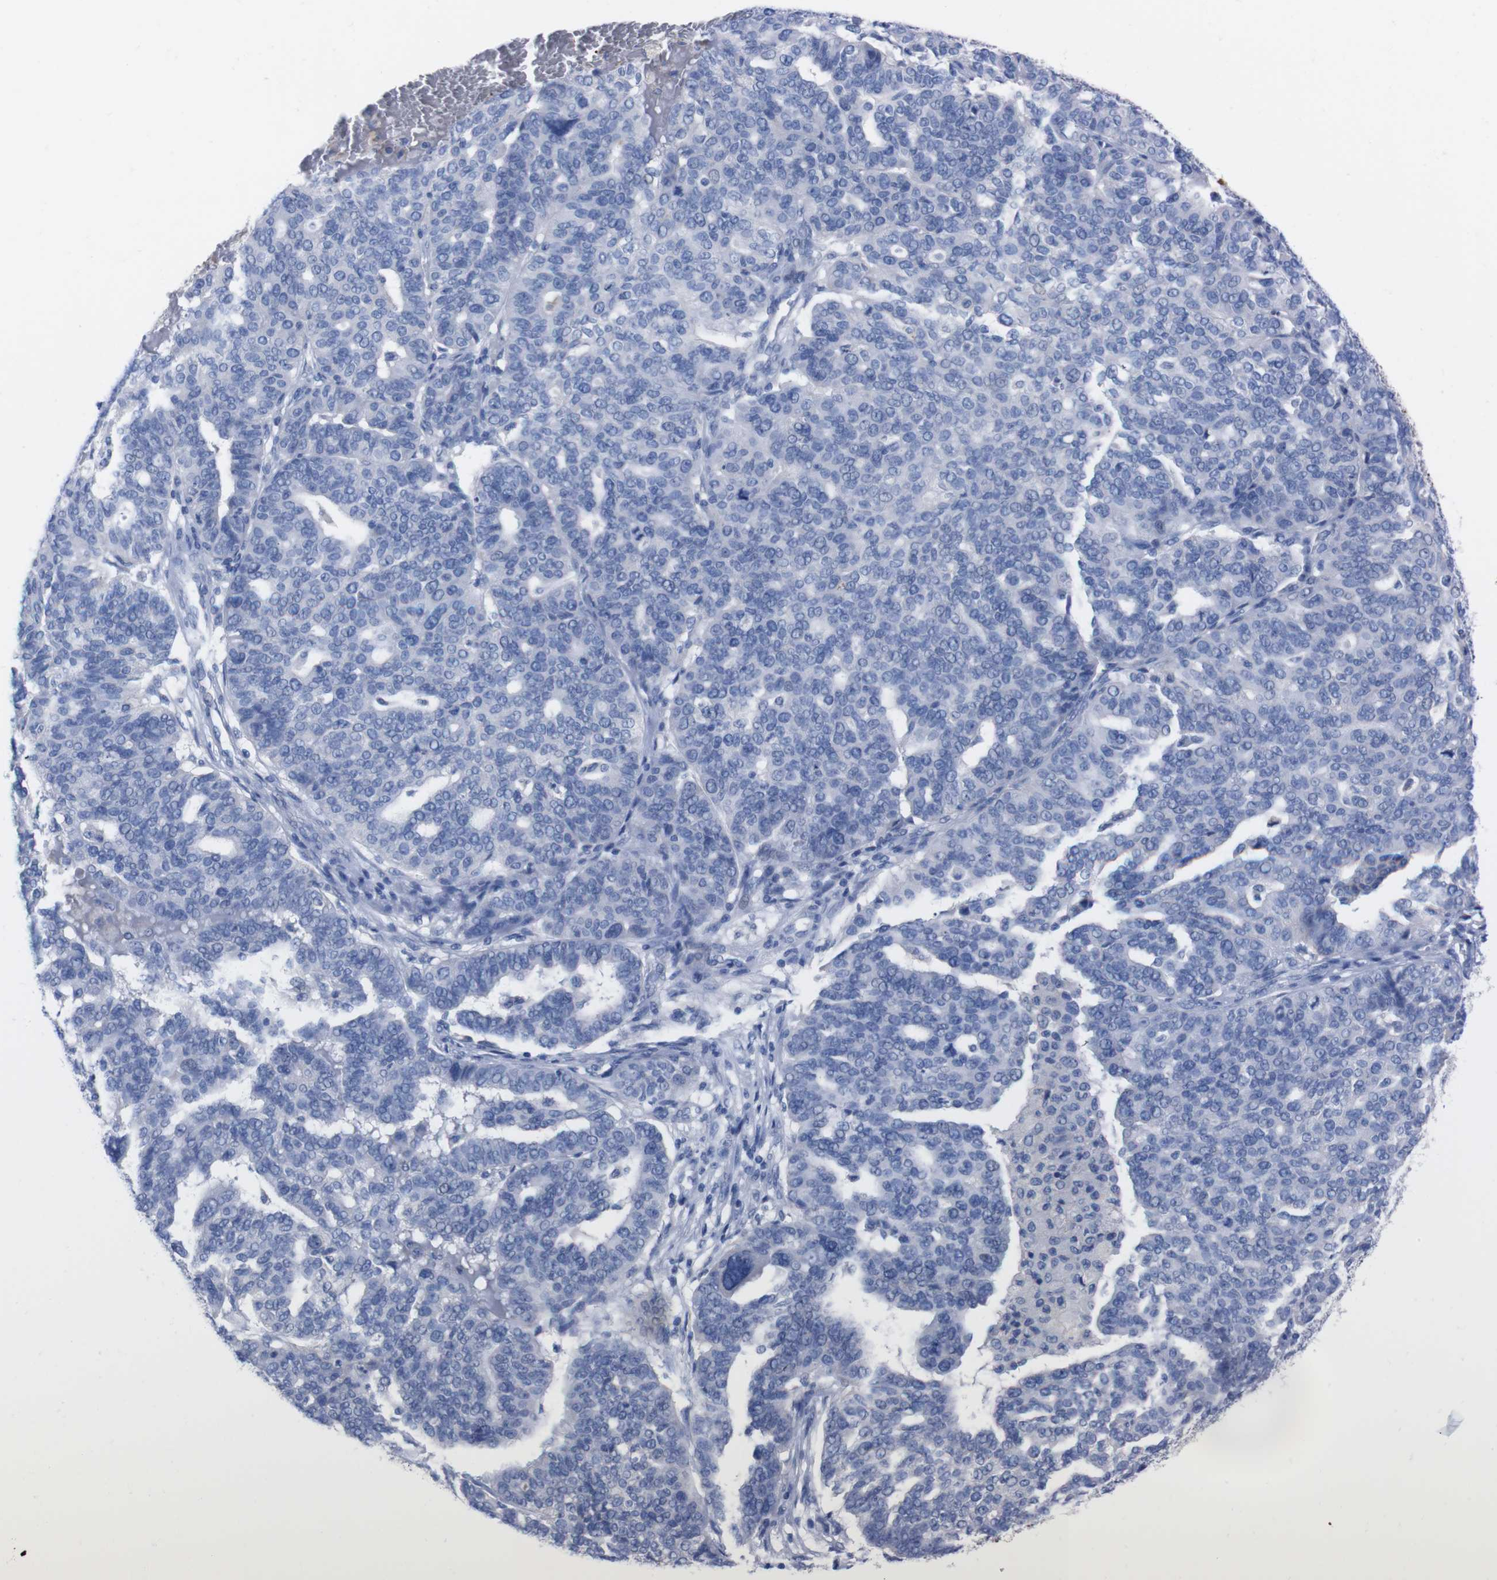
{"staining": {"intensity": "negative", "quantity": "none", "location": "none"}, "tissue": "ovarian cancer", "cell_type": "Tumor cells", "image_type": "cancer", "snomed": [{"axis": "morphology", "description": "Cystadenocarcinoma, serous, NOS"}, {"axis": "topography", "description": "Ovary"}], "caption": "Tumor cells are negative for brown protein staining in ovarian serous cystadenocarcinoma.", "gene": "TMEM243", "patient": {"sex": "female", "age": 59}}